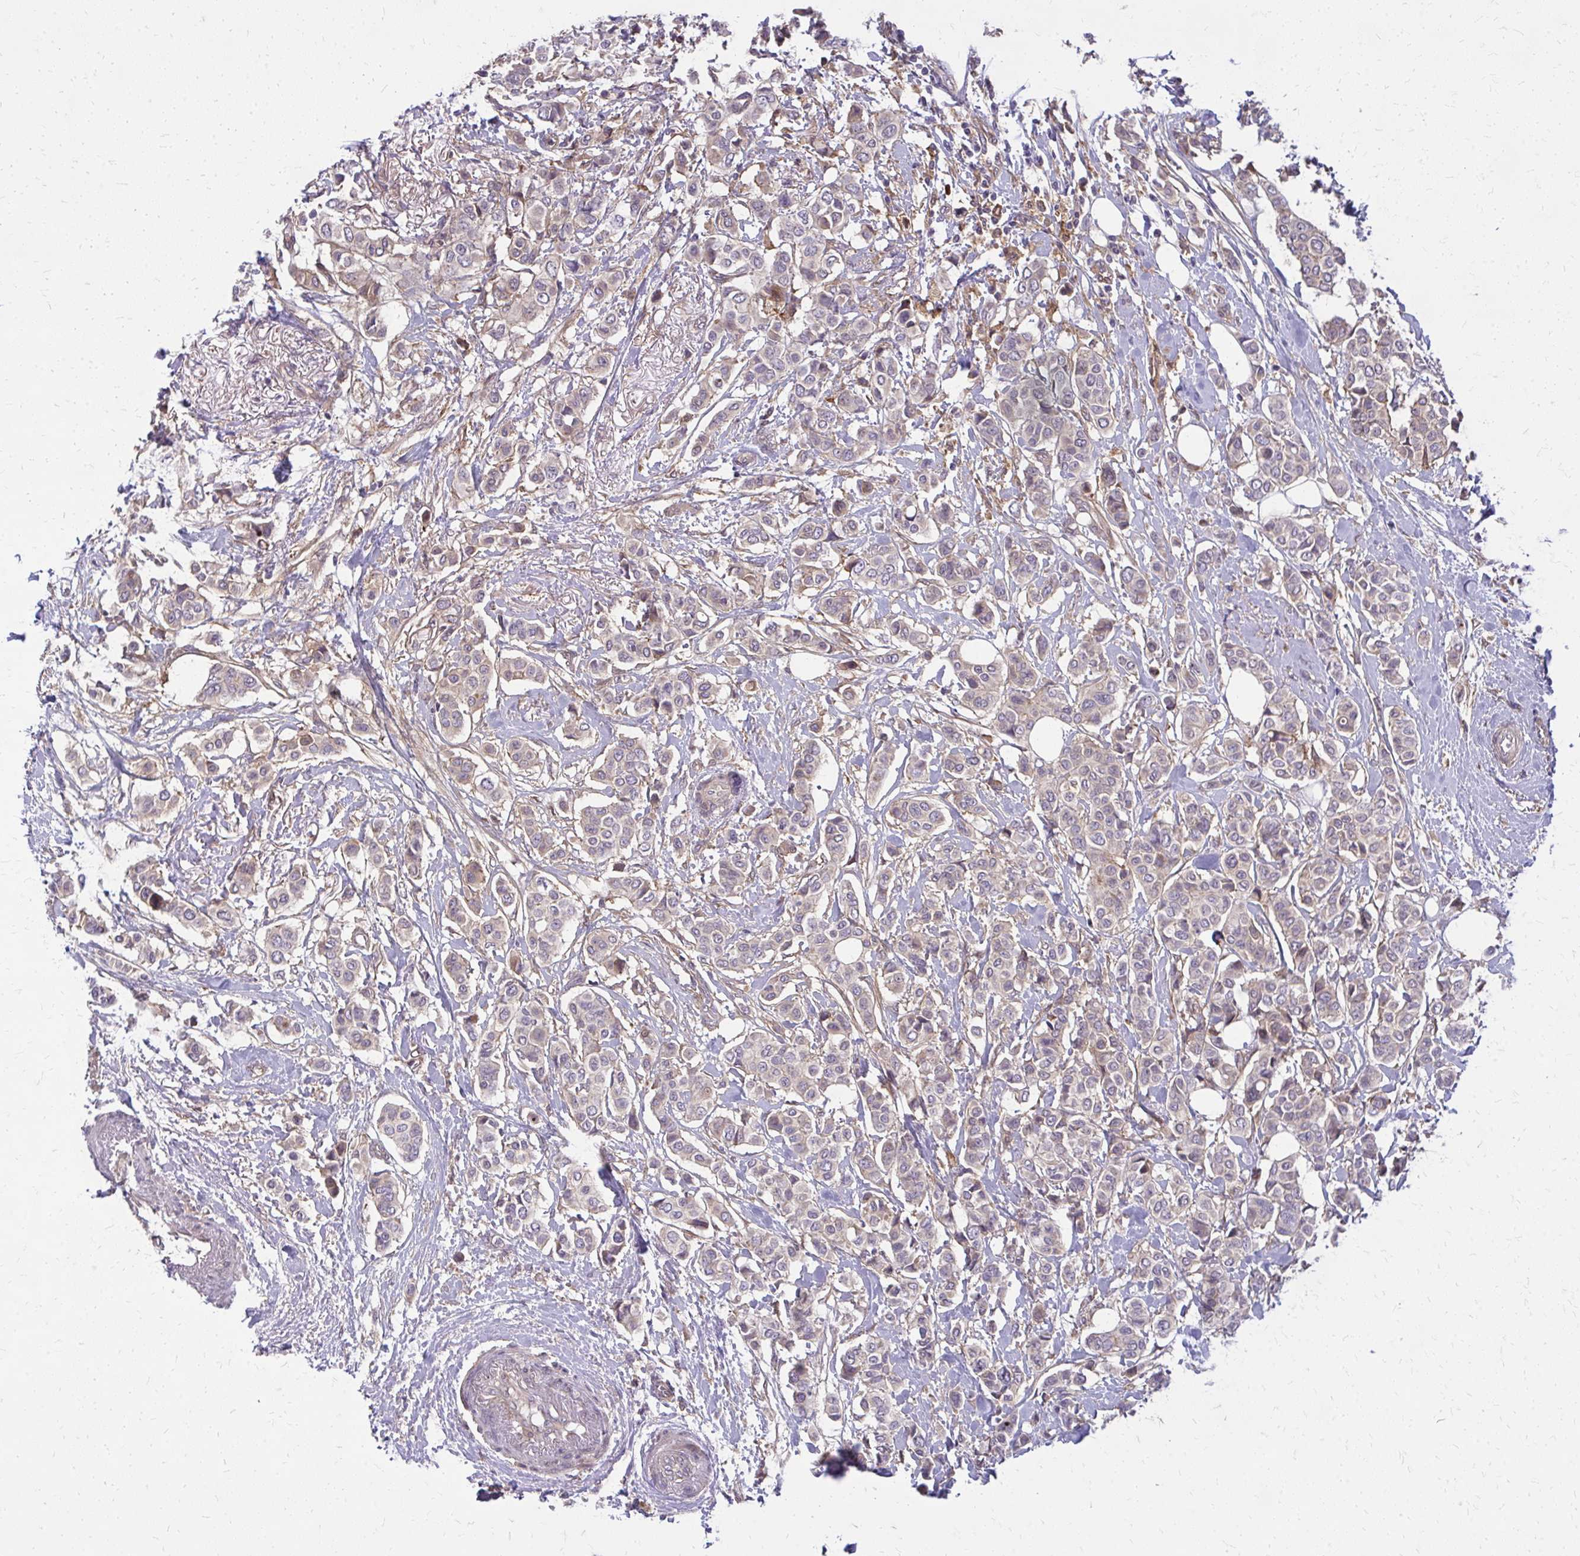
{"staining": {"intensity": "negative", "quantity": "none", "location": "none"}, "tissue": "breast cancer", "cell_type": "Tumor cells", "image_type": "cancer", "snomed": [{"axis": "morphology", "description": "Lobular carcinoma"}, {"axis": "topography", "description": "Breast"}], "caption": "Immunohistochemistry (IHC) image of neoplastic tissue: breast cancer stained with DAB (3,3'-diaminobenzidine) displays no significant protein expression in tumor cells. Nuclei are stained in blue.", "gene": "OXNAD1", "patient": {"sex": "female", "age": 51}}